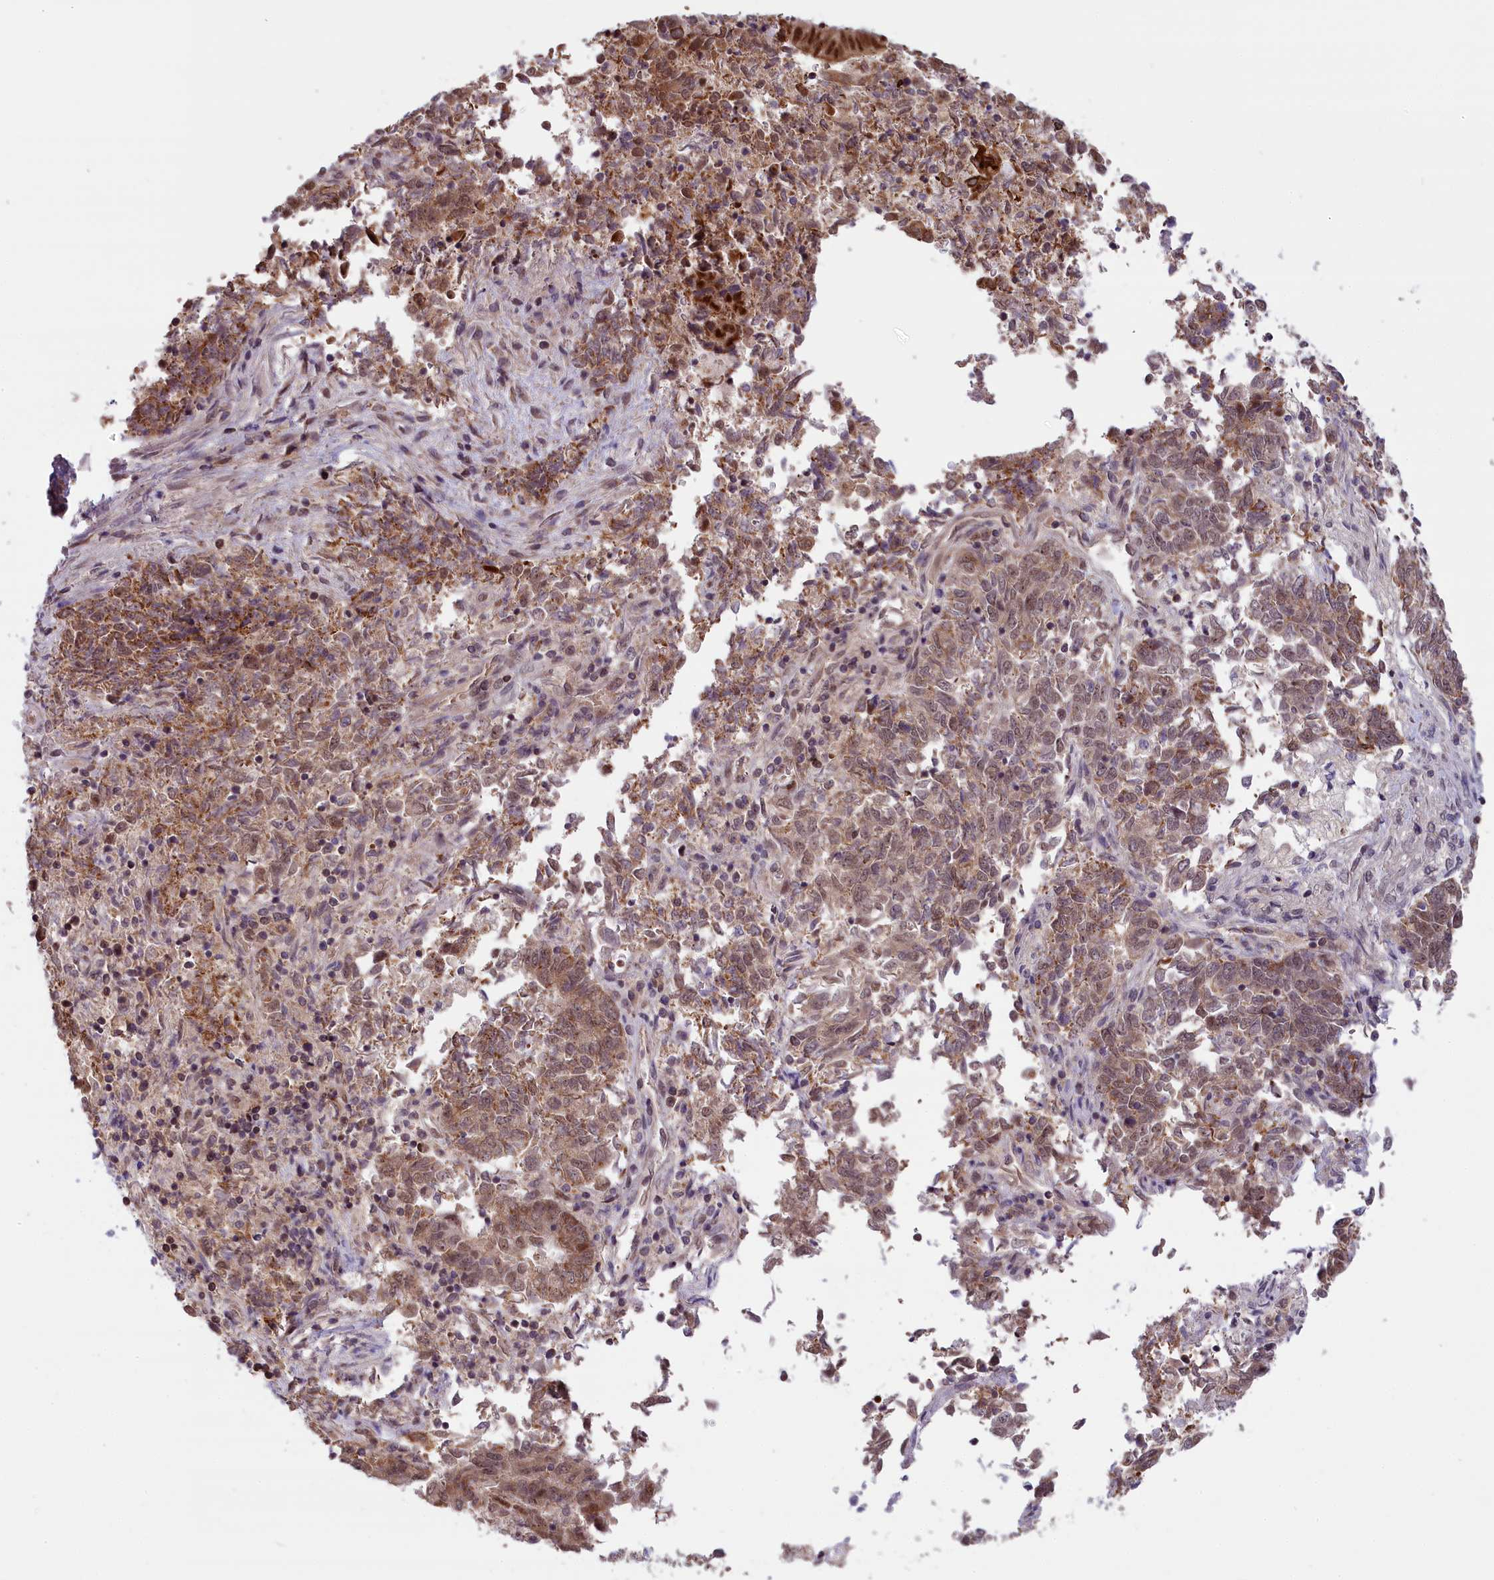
{"staining": {"intensity": "weak", "quantity": ">75%", "location": "cytoplasmic/membranous,nuclear"}, "tissue": "endometrial cancer", "cell_type": "Tumor cells", "image_type": "cancer", "snomed": [{"axis": "morphology", "description": "Adenocarcinoma, NOS"}, {"axis": "topography", "description": "Endometrium"}], "caption": "Tumor cells display low levels of weak cytoplasmic/membranous and nuclear expression in about >75% of cells in human endometrial adenocarcinoma. The staining is performed using DAB (3,3'-diaminobenzidine) brown chromogen to label protein expression. The nuclei are counter-stained blue using hematoxylin.", "gene": "CARD8", "patient": {"sex": "female", "age": 80}}